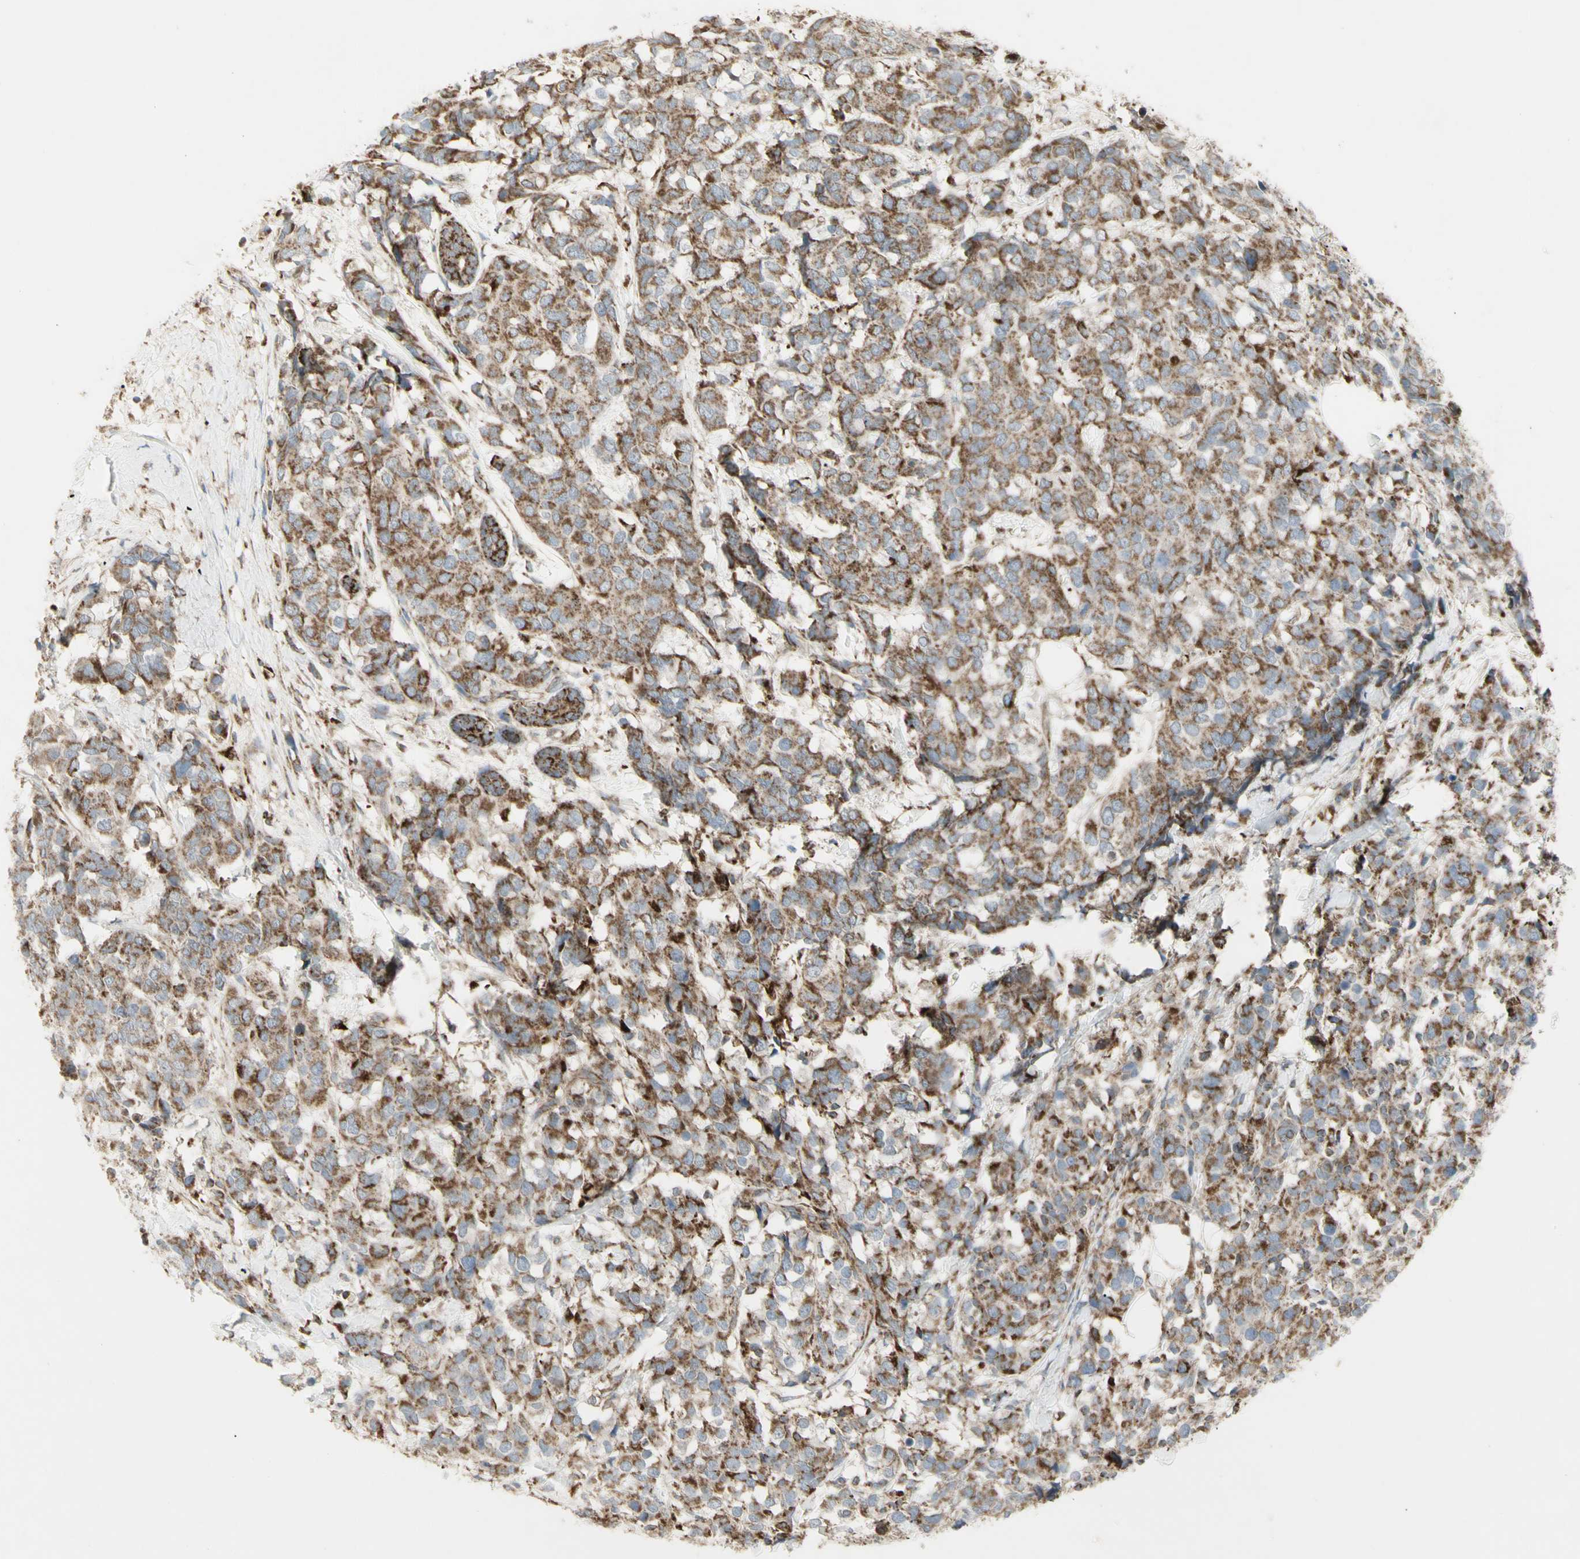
{"staining": {"intensity": "strong", "quantity": ">75%", "location": "cytoplasmic/membranous"}, "tissue": "breast cancer", "cell_type": "Tumor cells", "image_type": "cancer", "snomed": [{"axis": "morphology", "description": "Lobular carcinoma"}, {"axis": "topography", "description": "Breast"}], "caption": "Immunohistochemistry micrograph of neoplastic tissue: breast lobular carcinoma stained using immunohistochemistry reveals high levels of strong protein expression localized specifically in the cytoplasmic/membranous of tumor cells, appearing as a cytoplasmic/membranous brown color.", "gene": "CYB5R1", "patient": {"sex": "female", "age": 59}}